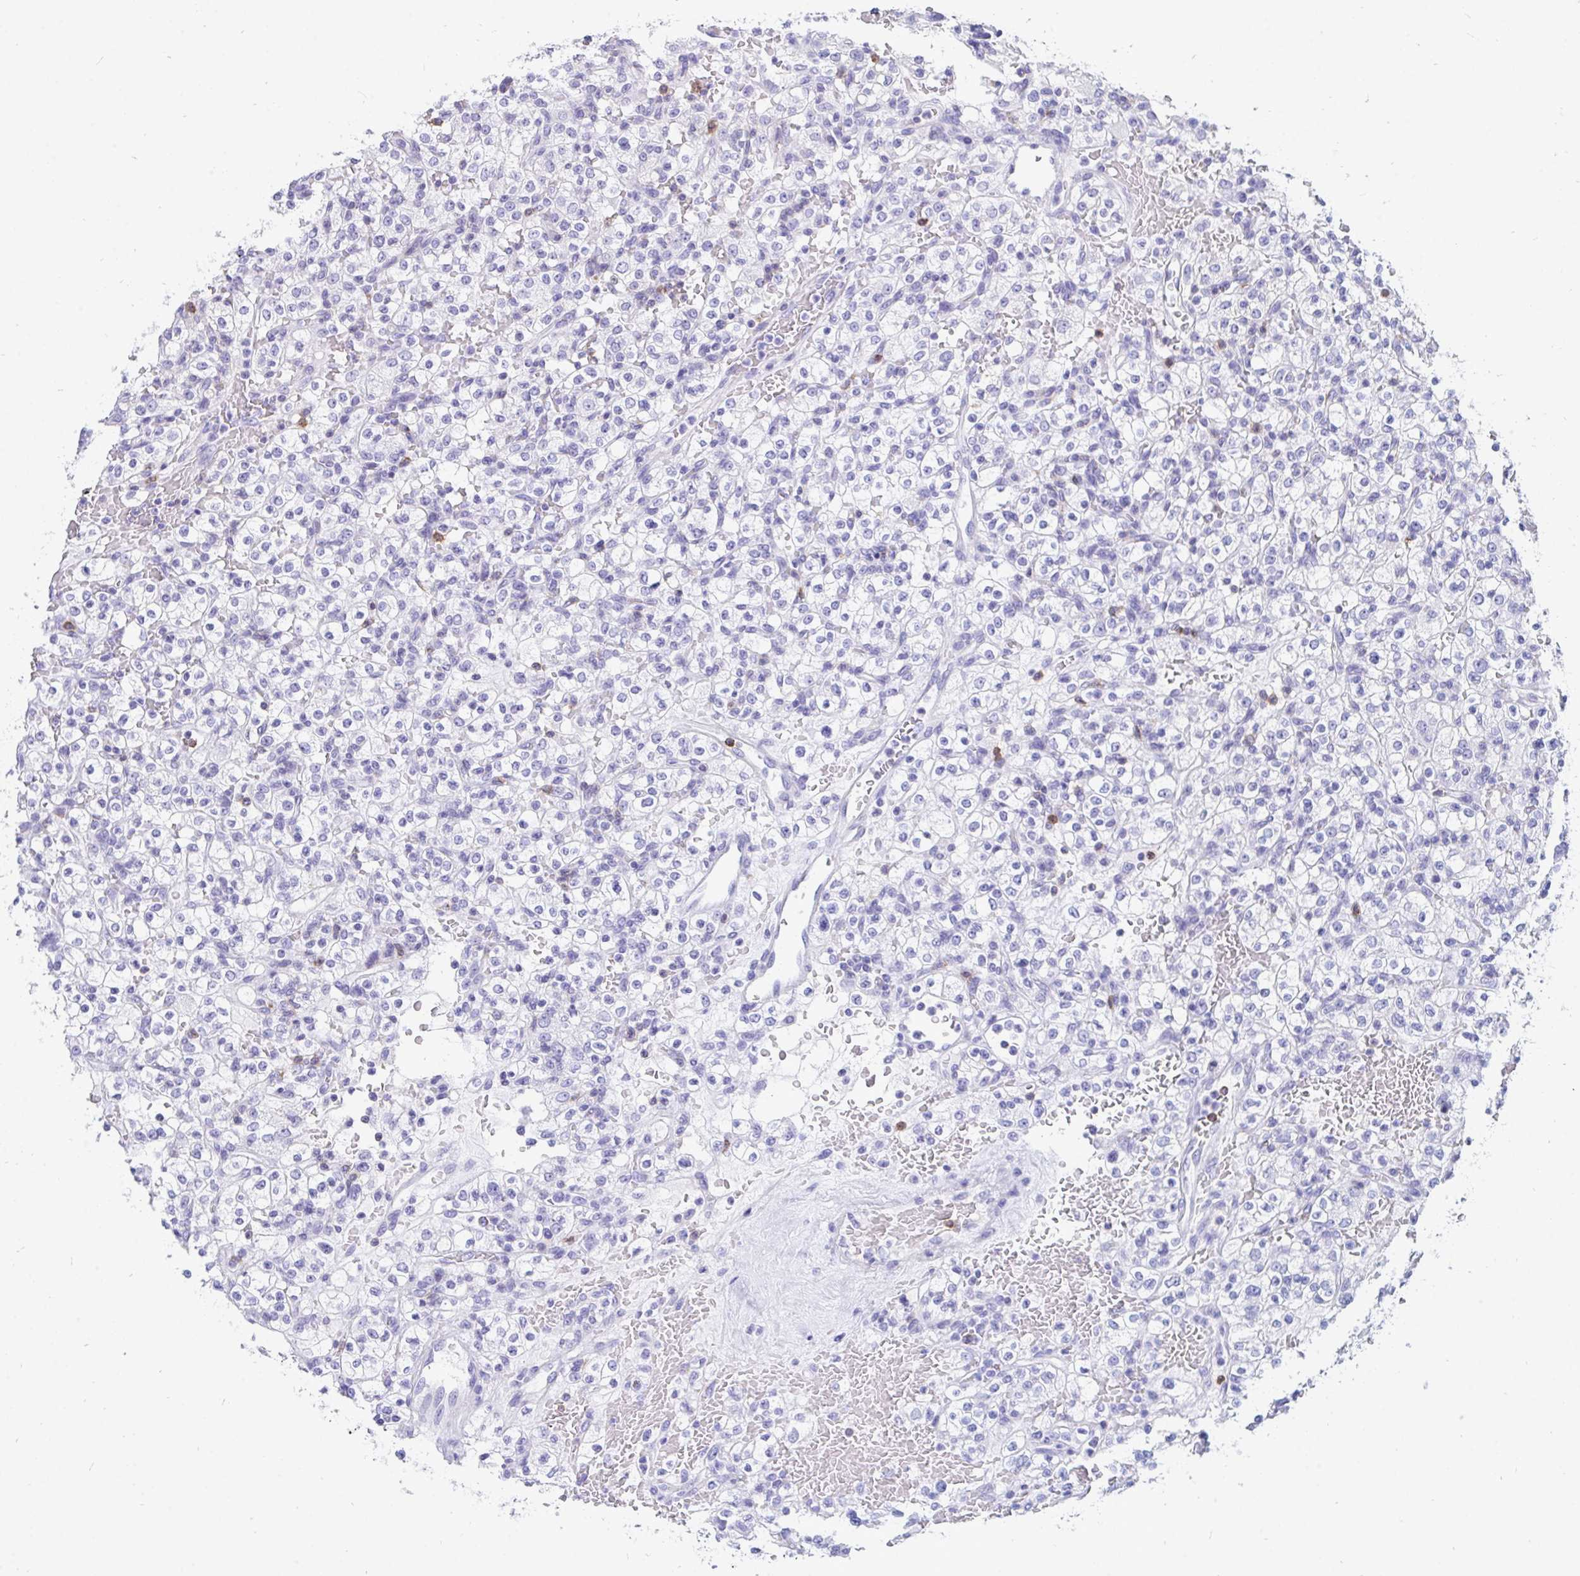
{"staining": {"intensity": "negative", "quantity": "none", "location": "none"}, "tissue": "renal cancer", "cell_type": "Tumor cells", "image_type": "cancer", "snomed": [{"axis": "morphology", "description": "Normal tissue, NOS"}, {"axis": "morphology", "description": "Adenocarcinoma, NOS"}, {"axis": "topography", "description": "Kidney"}], "caption": "Histopathology image shows no significant protein expression in tumor cells of renal cancer. (DAB (3,3'-diaminobenzidine) immunohistochemistry visualized using brightfield microscopy, high magnification).", "gene": "CD7", "patient": {"sex": "female", "age": 72}}